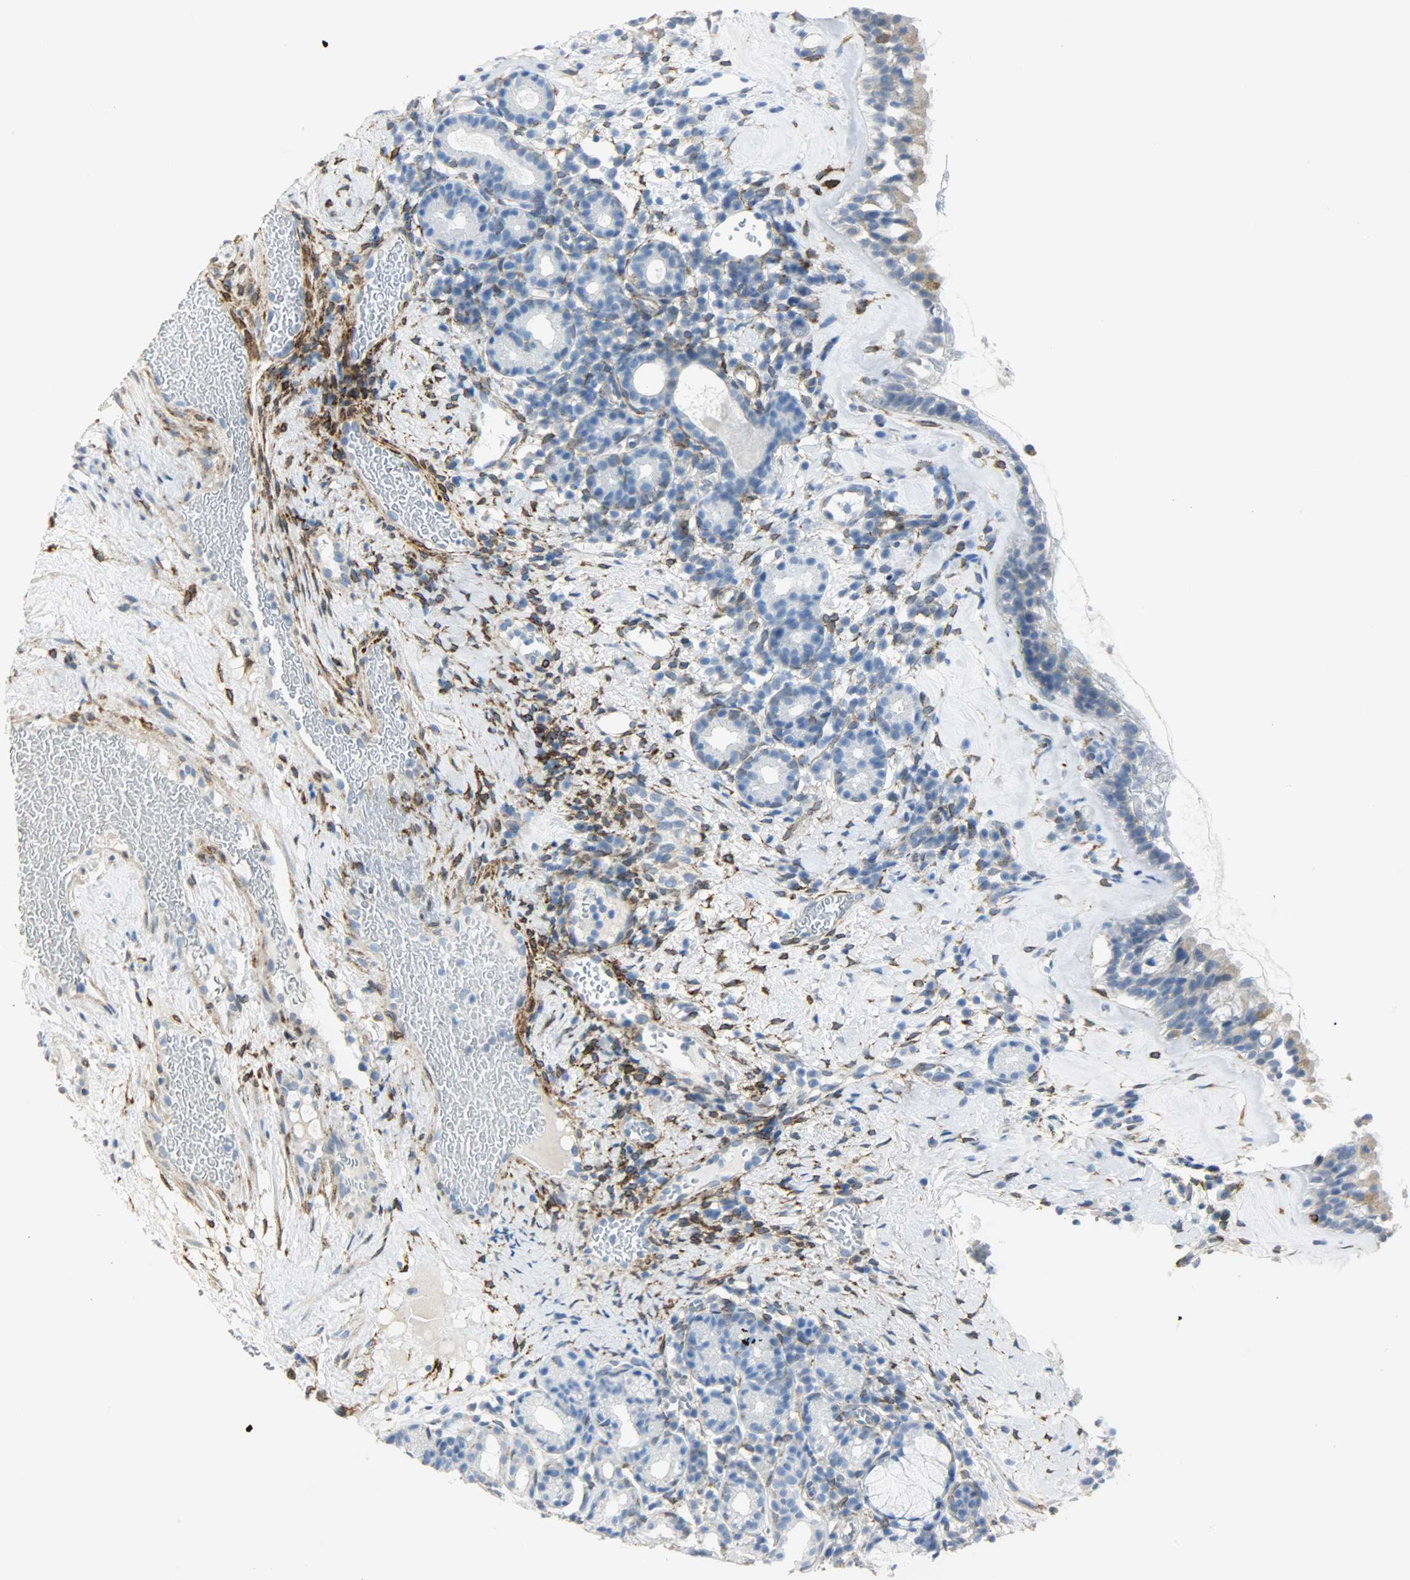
{"staining": {"intensity": "weak", "quantity": "25%-75%", "location": "cytoplasmic/membranous"}, "tissue": "nasopharynx", "cell_type": "Respiratory epithelial cells", "image_type": "normal", "snomed": [{"axis": "morphology", "description": "Normal tissue, NOS"}, {"axis": "morphology", "description": "Inflammation, NOS"}, {"axis": "topography", "description": "Nasopharynx"}], "caption": "Weak cytoplasmic/membranous positivity is identified in about 25%-75% of respiratory epithelial cells in benign nasopharynx. The protein of interest is shown in brown color, while the nuclei are stained blue.", "gene": "PKD2", "patient": {"sex": "female", "age": 55}}